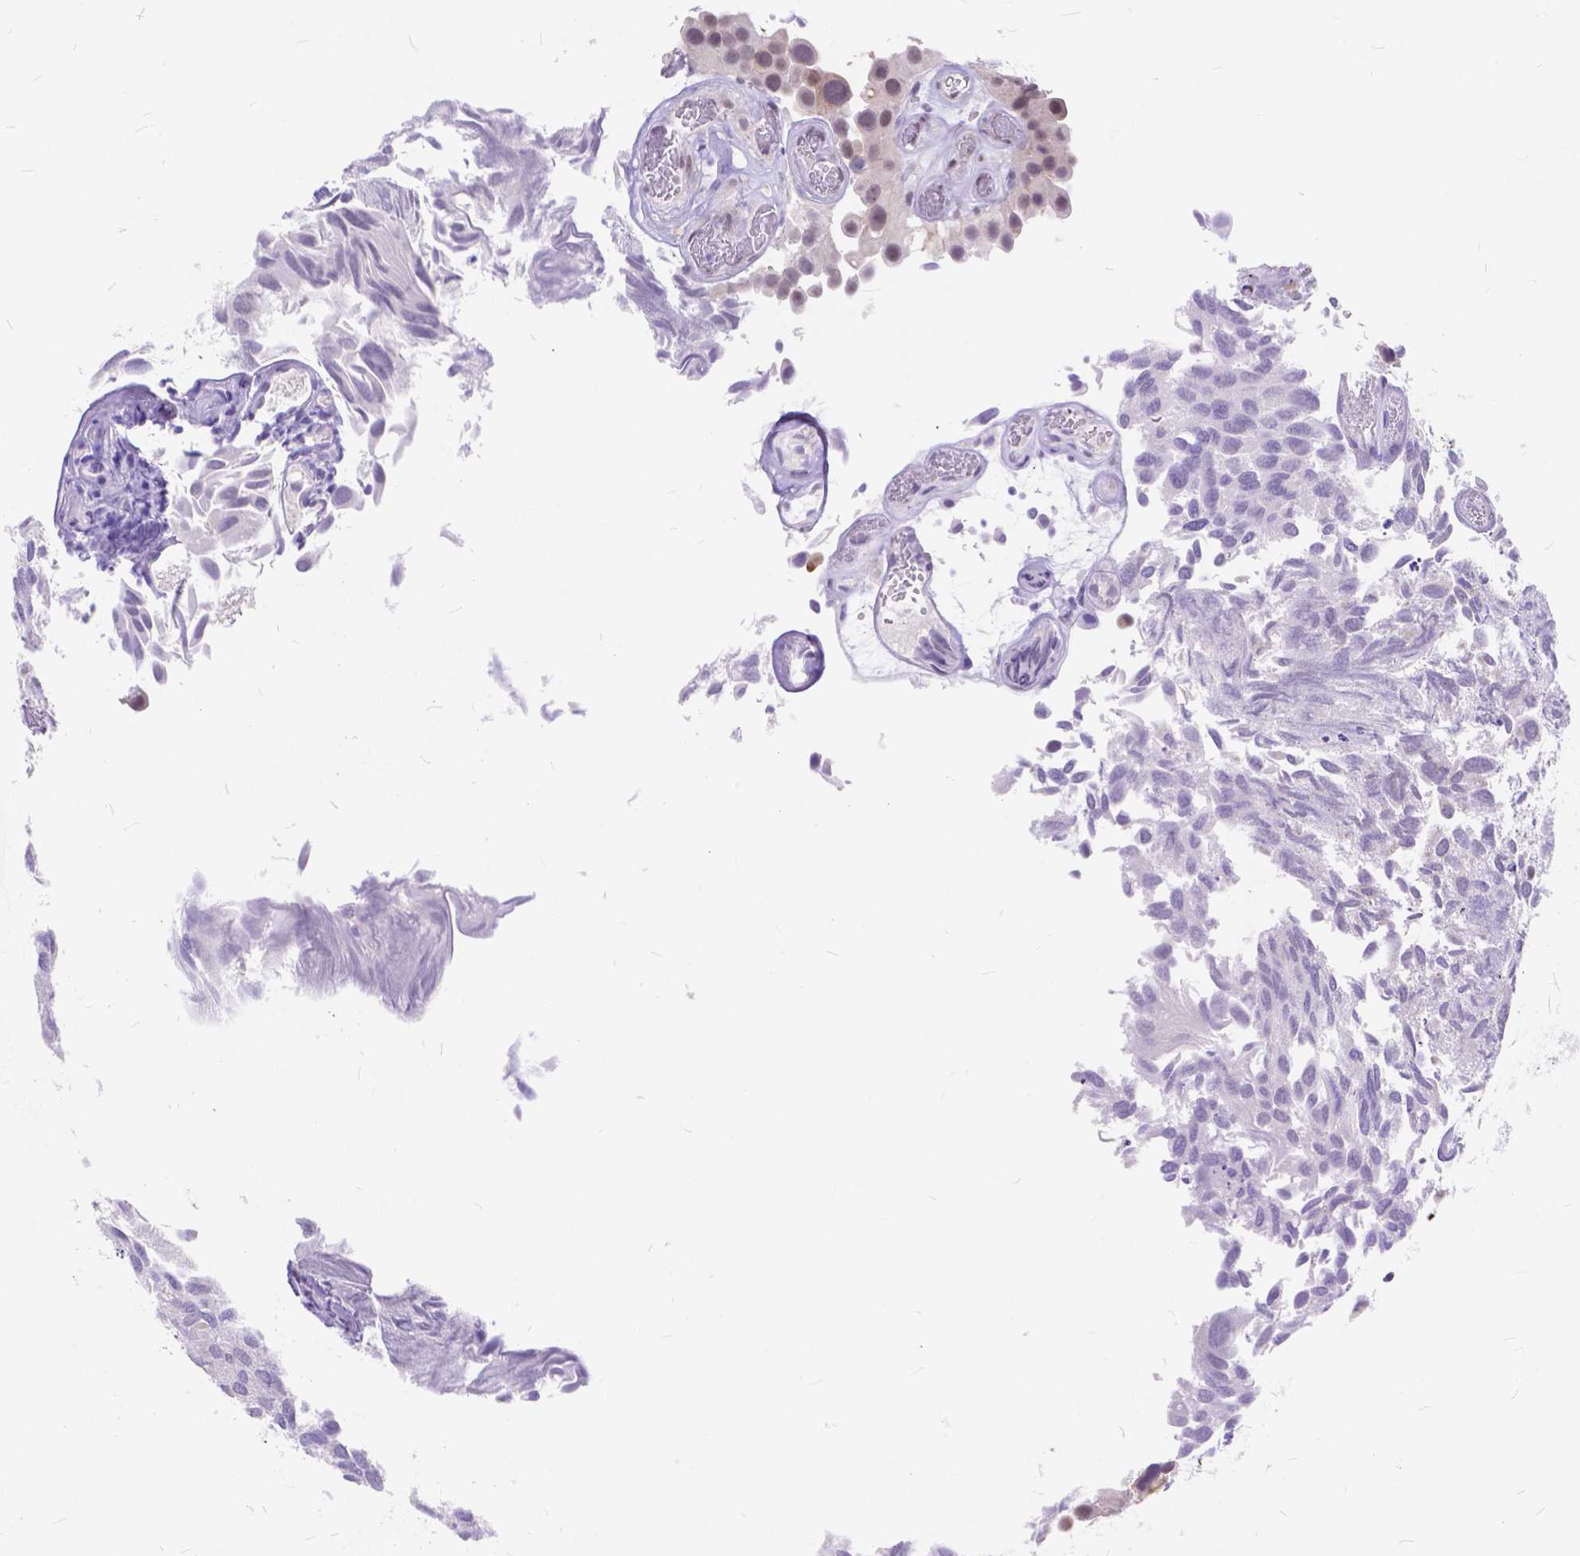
{"staining": {"intensity": "negative", "quantity": "none", "location": "none"}, "tissue": "urothelial cancer", "cell_type": "Tumor cells", "image_type": "cancer", "snomed": [{"axis": "morphology", "description": "Urothelial carcinoma, Low grade"}, {"axis": "topography", "description": "Urinary bladder"}], "caption": "Protein analysis of low-grade urothelial carcinoma exhibits no significant expression in tumor cells.", "gene": "MAN2C1", "patient": {"sex": "female", "age": 69}}